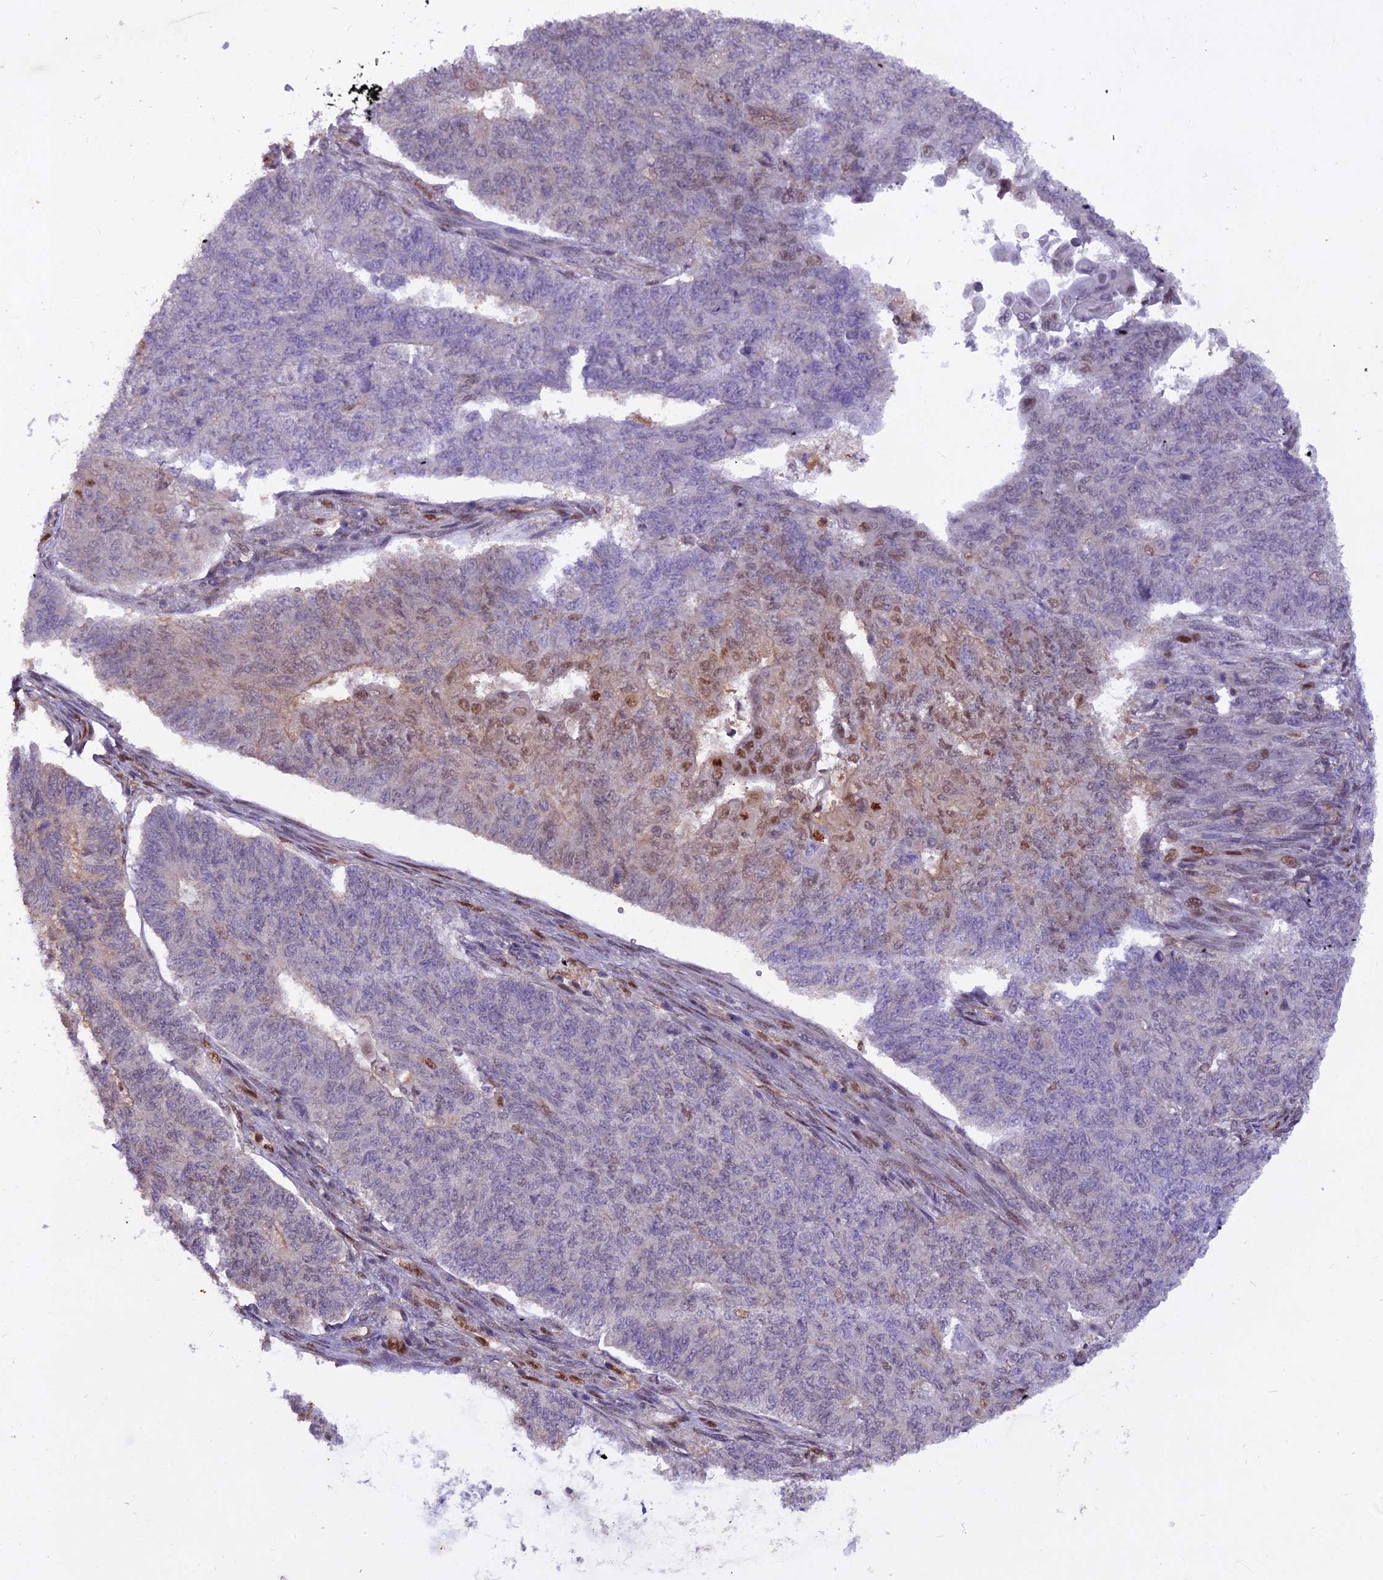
{"staining": {"intensity": "moderate", "quantity": "<25%", "location": "nuclear"}, "tissue": "endometrial cancer", "cell_type": "Tumor cells", "image_type": "cancer", "snomed": [{"axis": "morphology", "description": "Adenocarcinoma, NOS"}, {"axis": "topography", "description": "Endometrium"}], "caption": "Protein staining displays moderate nuclear positivity in approximately <25% of tumor cells in endometrial cancer (adenocarcinoma).", "gene": "NPEPL1", "patient": {"sex": "female", "age": 32}}